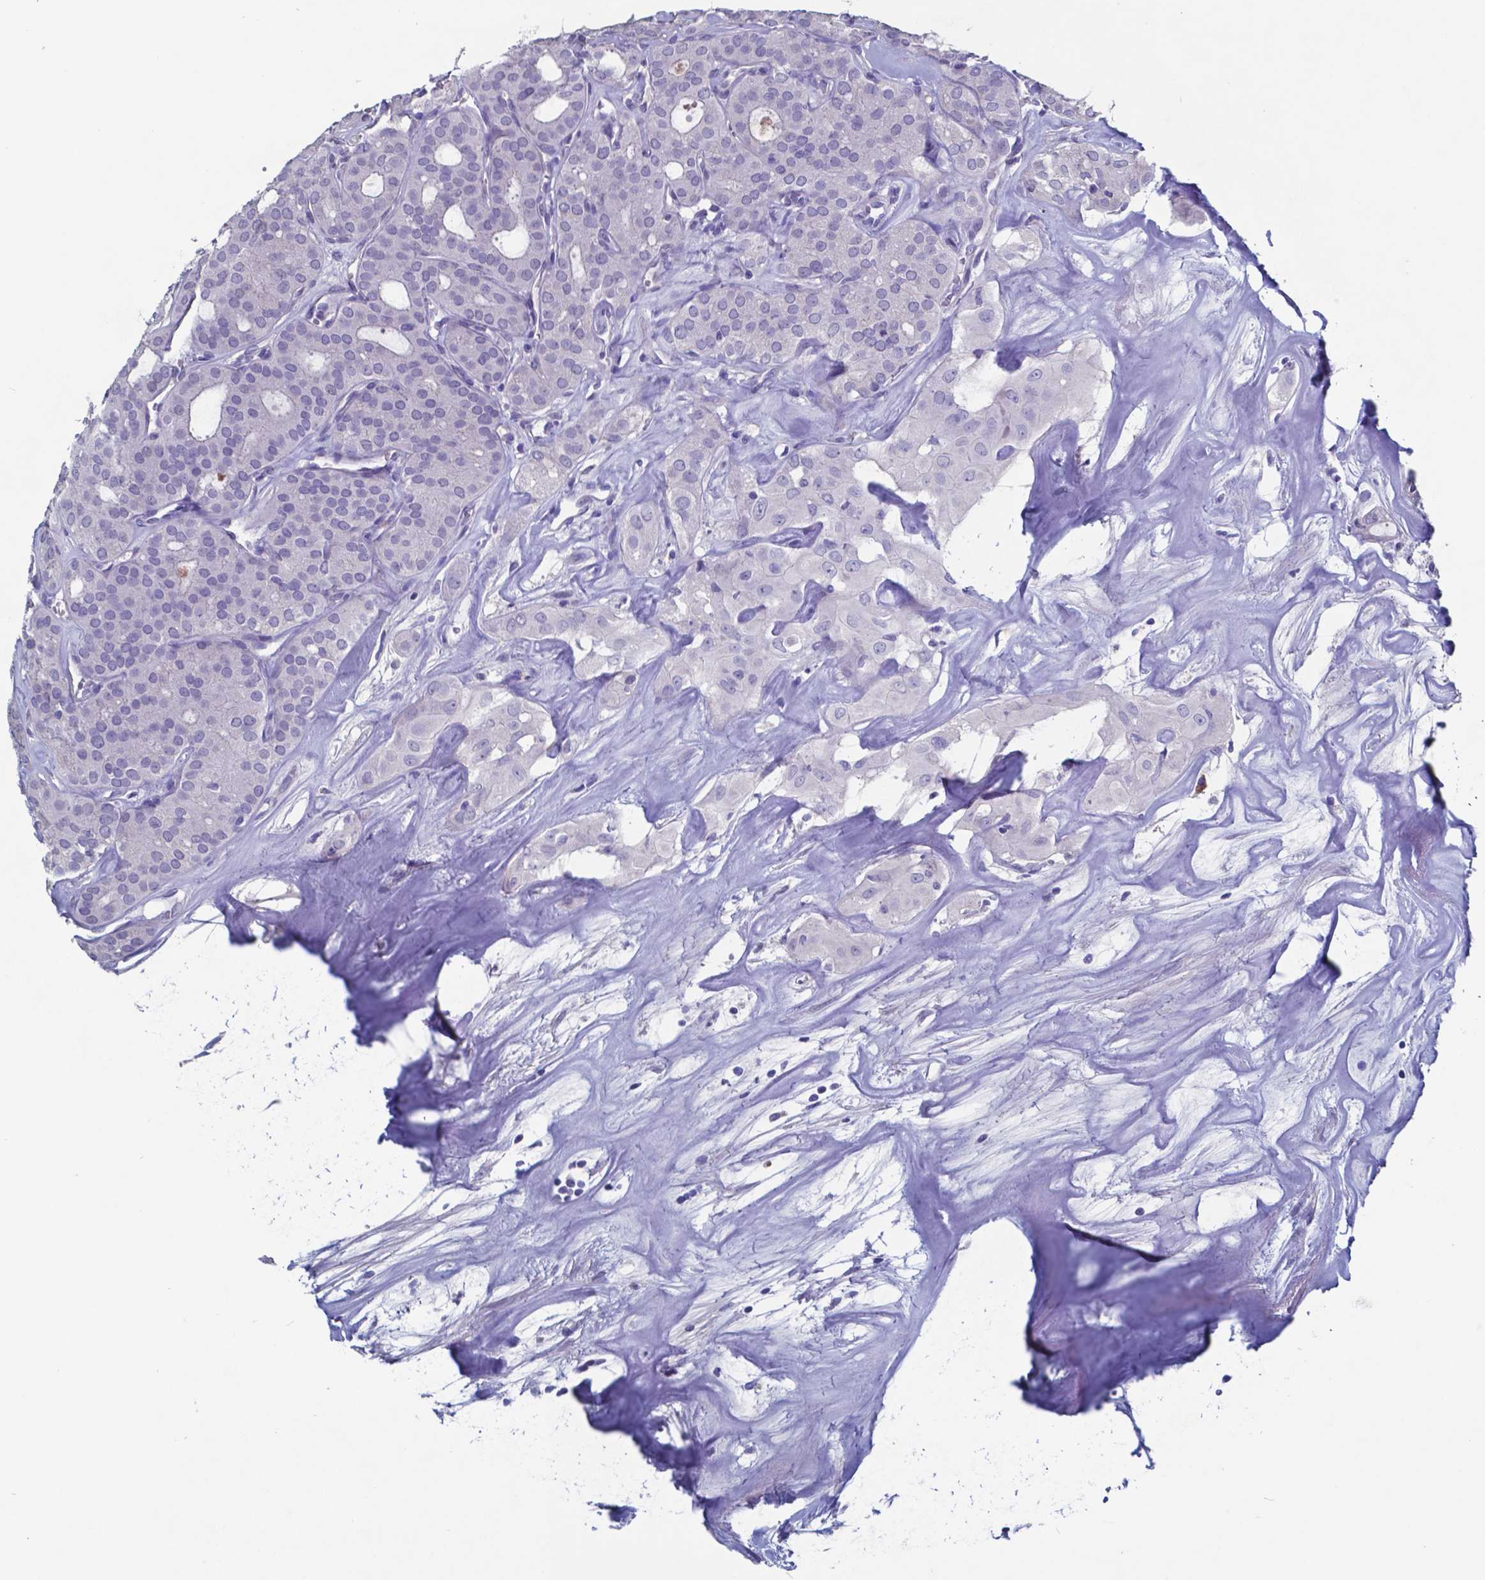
{"staining": {"intensity": "negative", "quantity": "none", "location": "none"}, "tissue": "thyroid cancer", "cell_type": "Tumor cells", "image_type": "cancer", "snomed": [{"axis": "morphology", "description": "Follicular adenoma carcinoma, NOS"}, {"axis": "topography", "description": "Thyroid gland"}], "caption": "Human follicular adenoma carcinoma (thyroid) stained for a protein using immunohistochemistry (IHC) demonstrates no staining in tumor cells.", "gene": "TTR", "patient": {"sex": "male", "age": 75}}